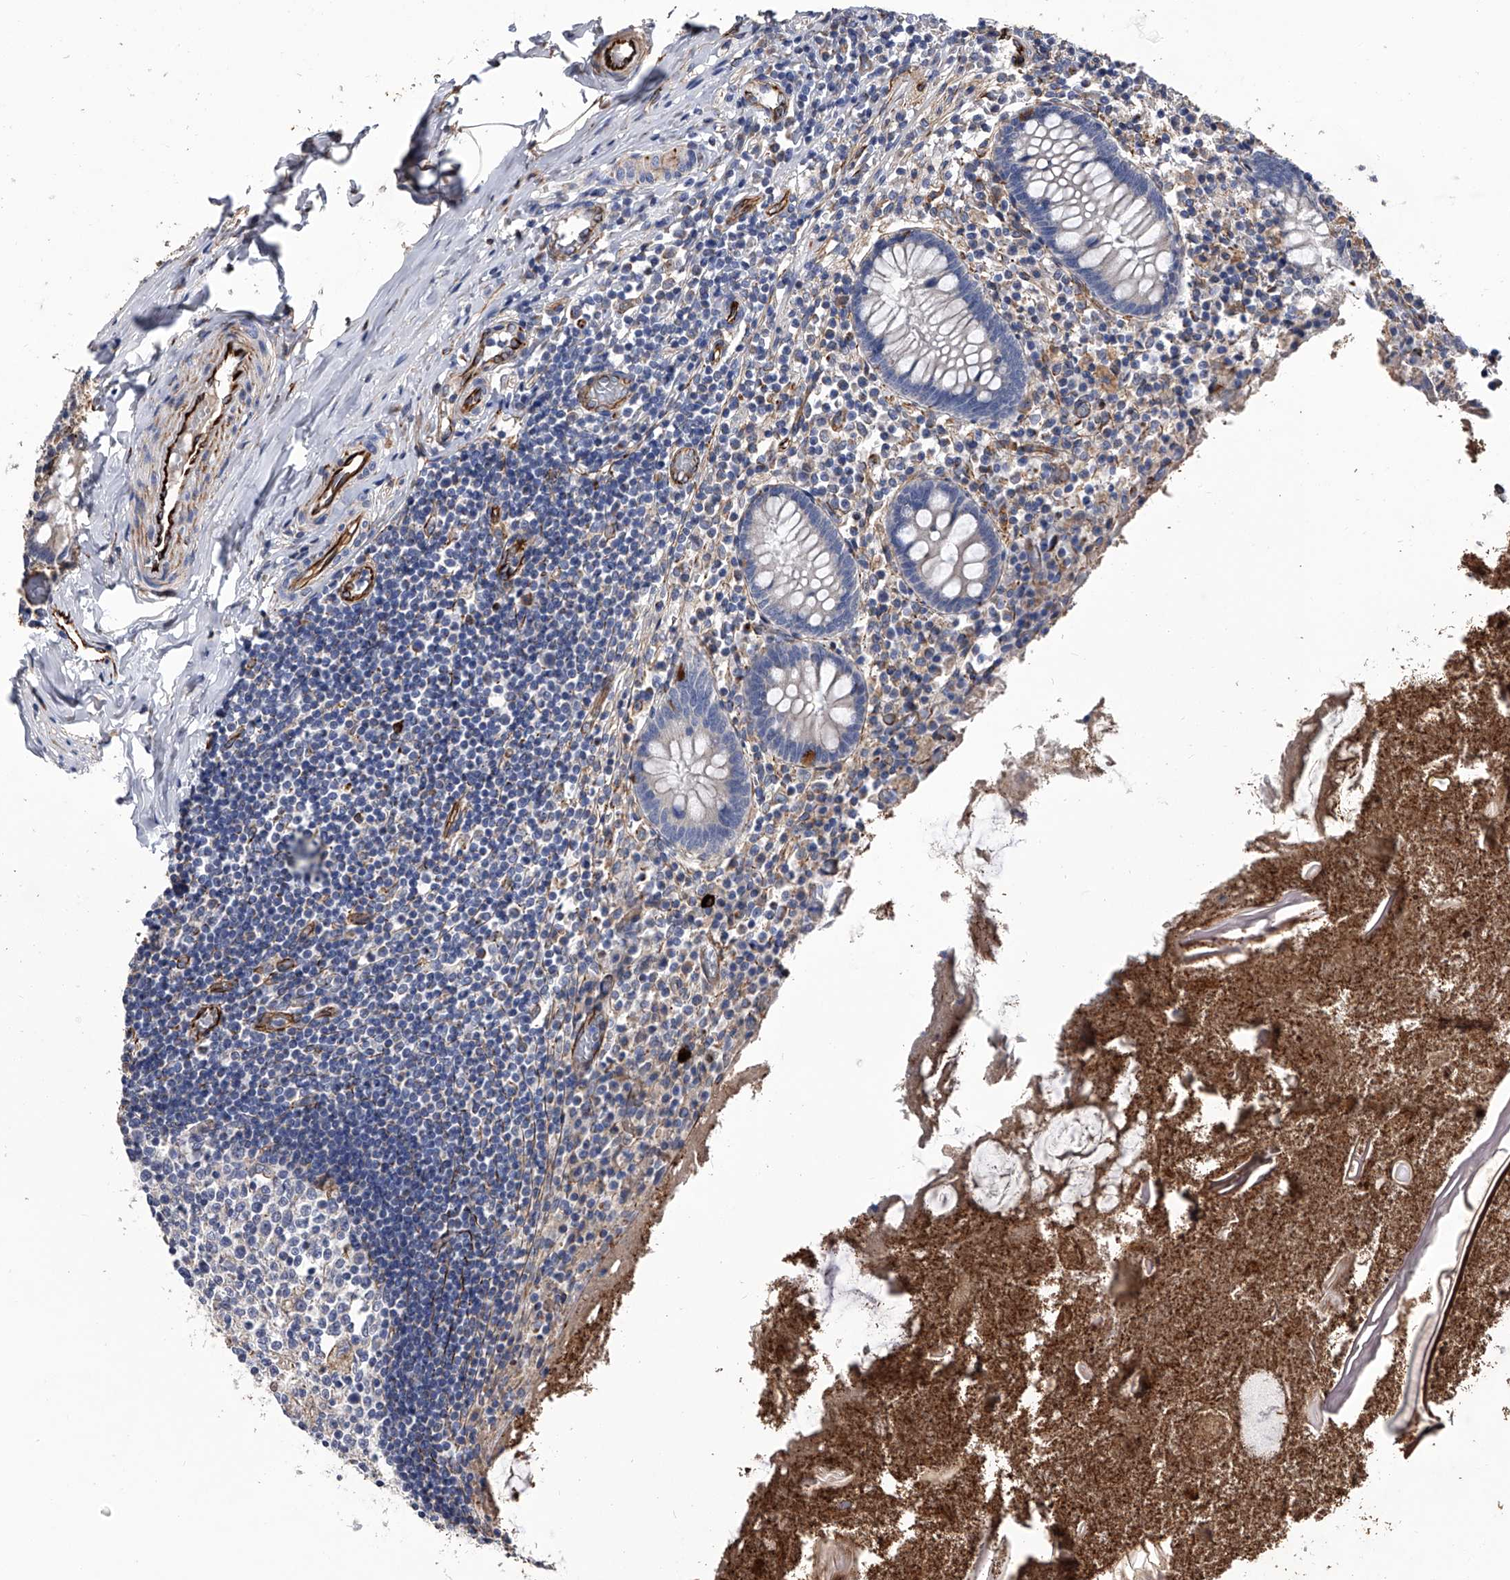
{"staining": {"intensity": "negative", "quantity": "none", "location": "none"}, "tissue": "appendix", "cell_type": "Glandular cells", "image_type": "normal", "snomed": [{"axis": "morphology", "description": "Normal tissue, NOS"}, {"axis": "topography", "description": "Appendix"}], "caption": "High magnification brightfield microscopy of normal appendix stained with DAB (brown) and counterstained with hematoxylin (blue): glandular cells show no significant staining.", "gene": "EFCAB7", "patient": {"sex": "female", "age": 17}}